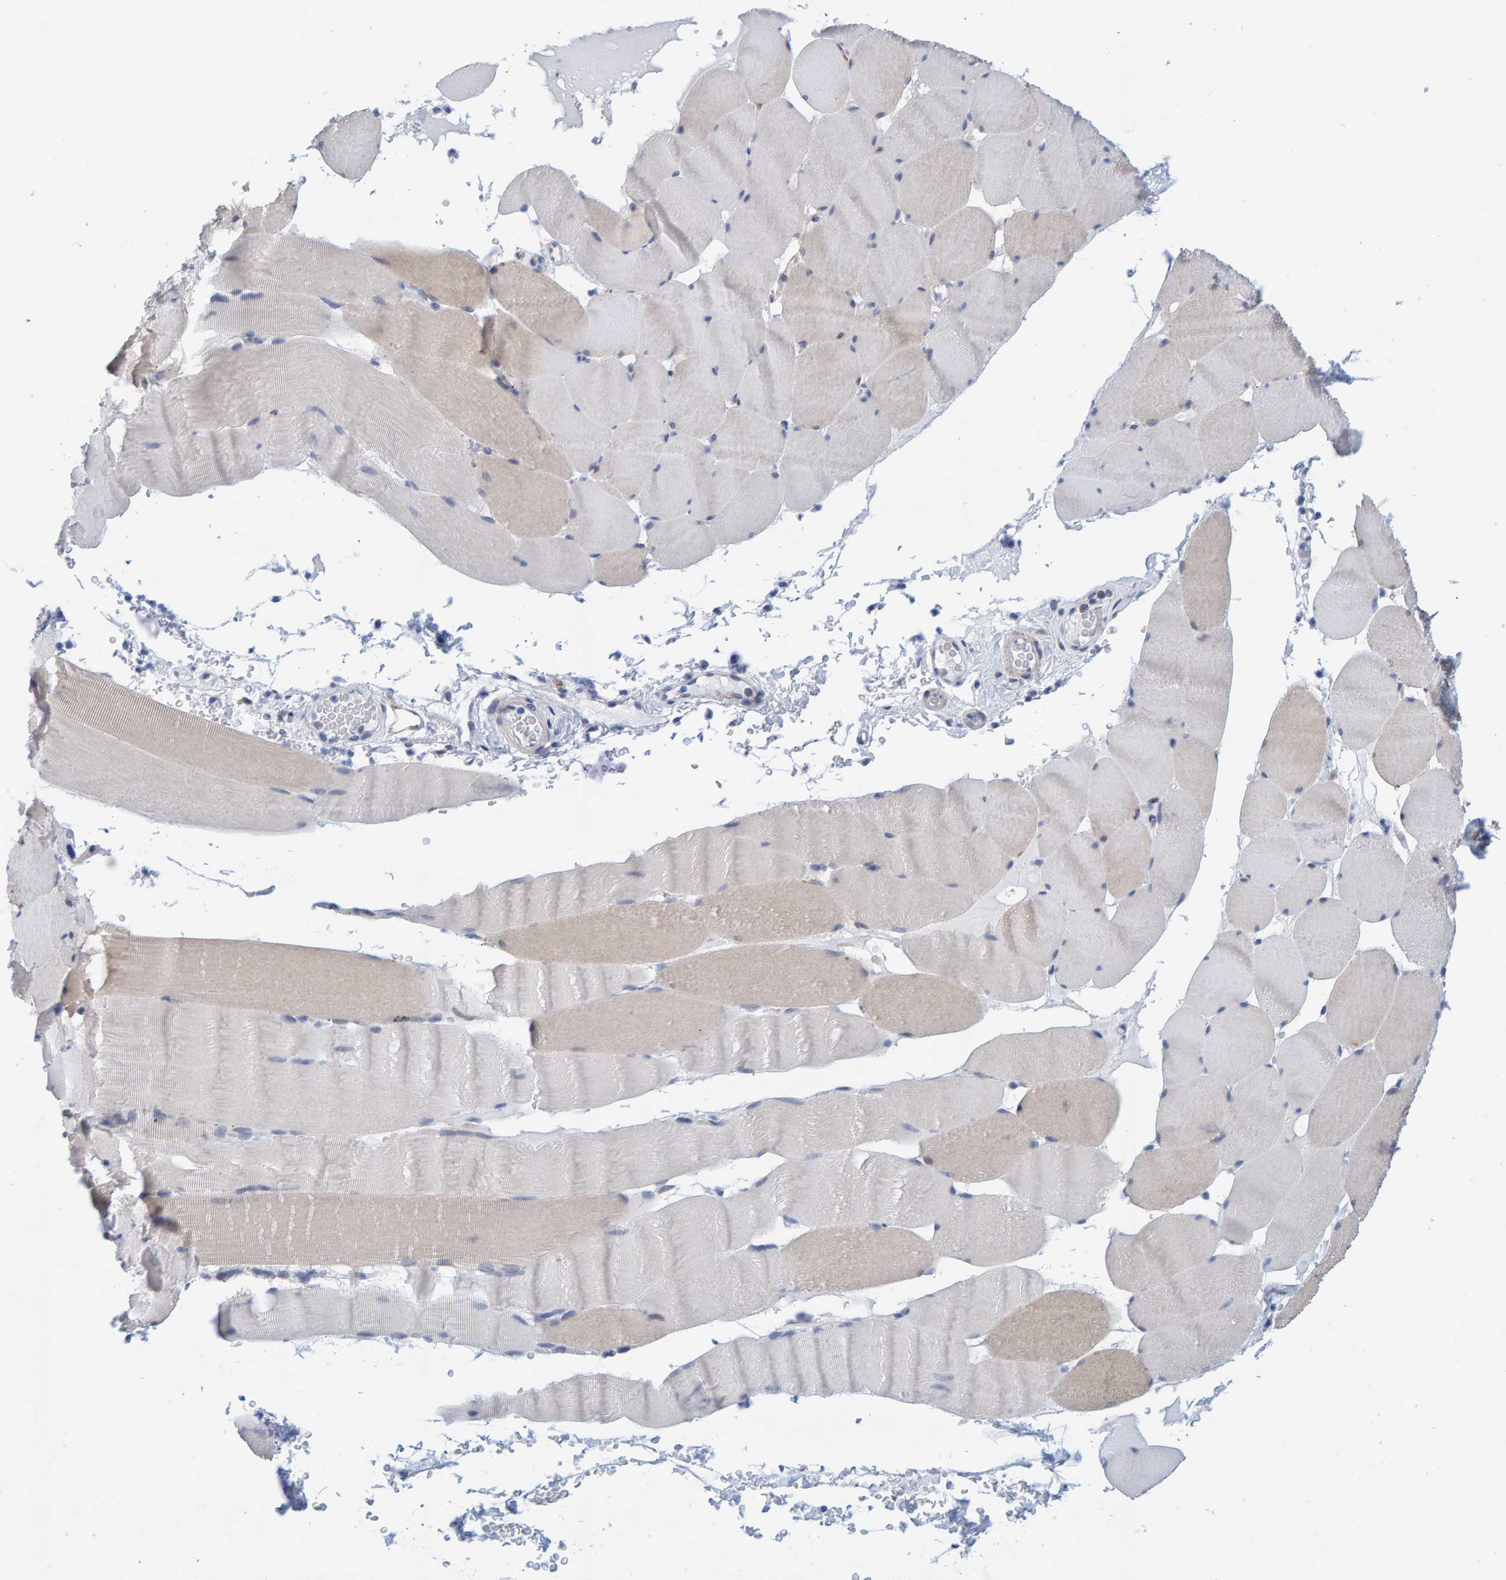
{"staining": {"intensity": "weak", "quantity": "25%-75%", "location": "cytoplasmic/membranous"}, "tissue": "skeletal muscle", "cell_type": "Myocytes", "image_type": "normal", "snomed": [{"axis": "morphology", "description": "Normal tissue, NOS"}, {"axis": "topography", "description": "Skeletal muscle"}], "caption": "Myocytes demonstrate weak cytoplasmic/membranous staining in about 25%-75% of cells in unremarkable skeletal muscle. (DAB IHC with brightfield microscopy, high magnification).", "gene": "KLHL11", "patient": {"sex": "male", "age": 62}}